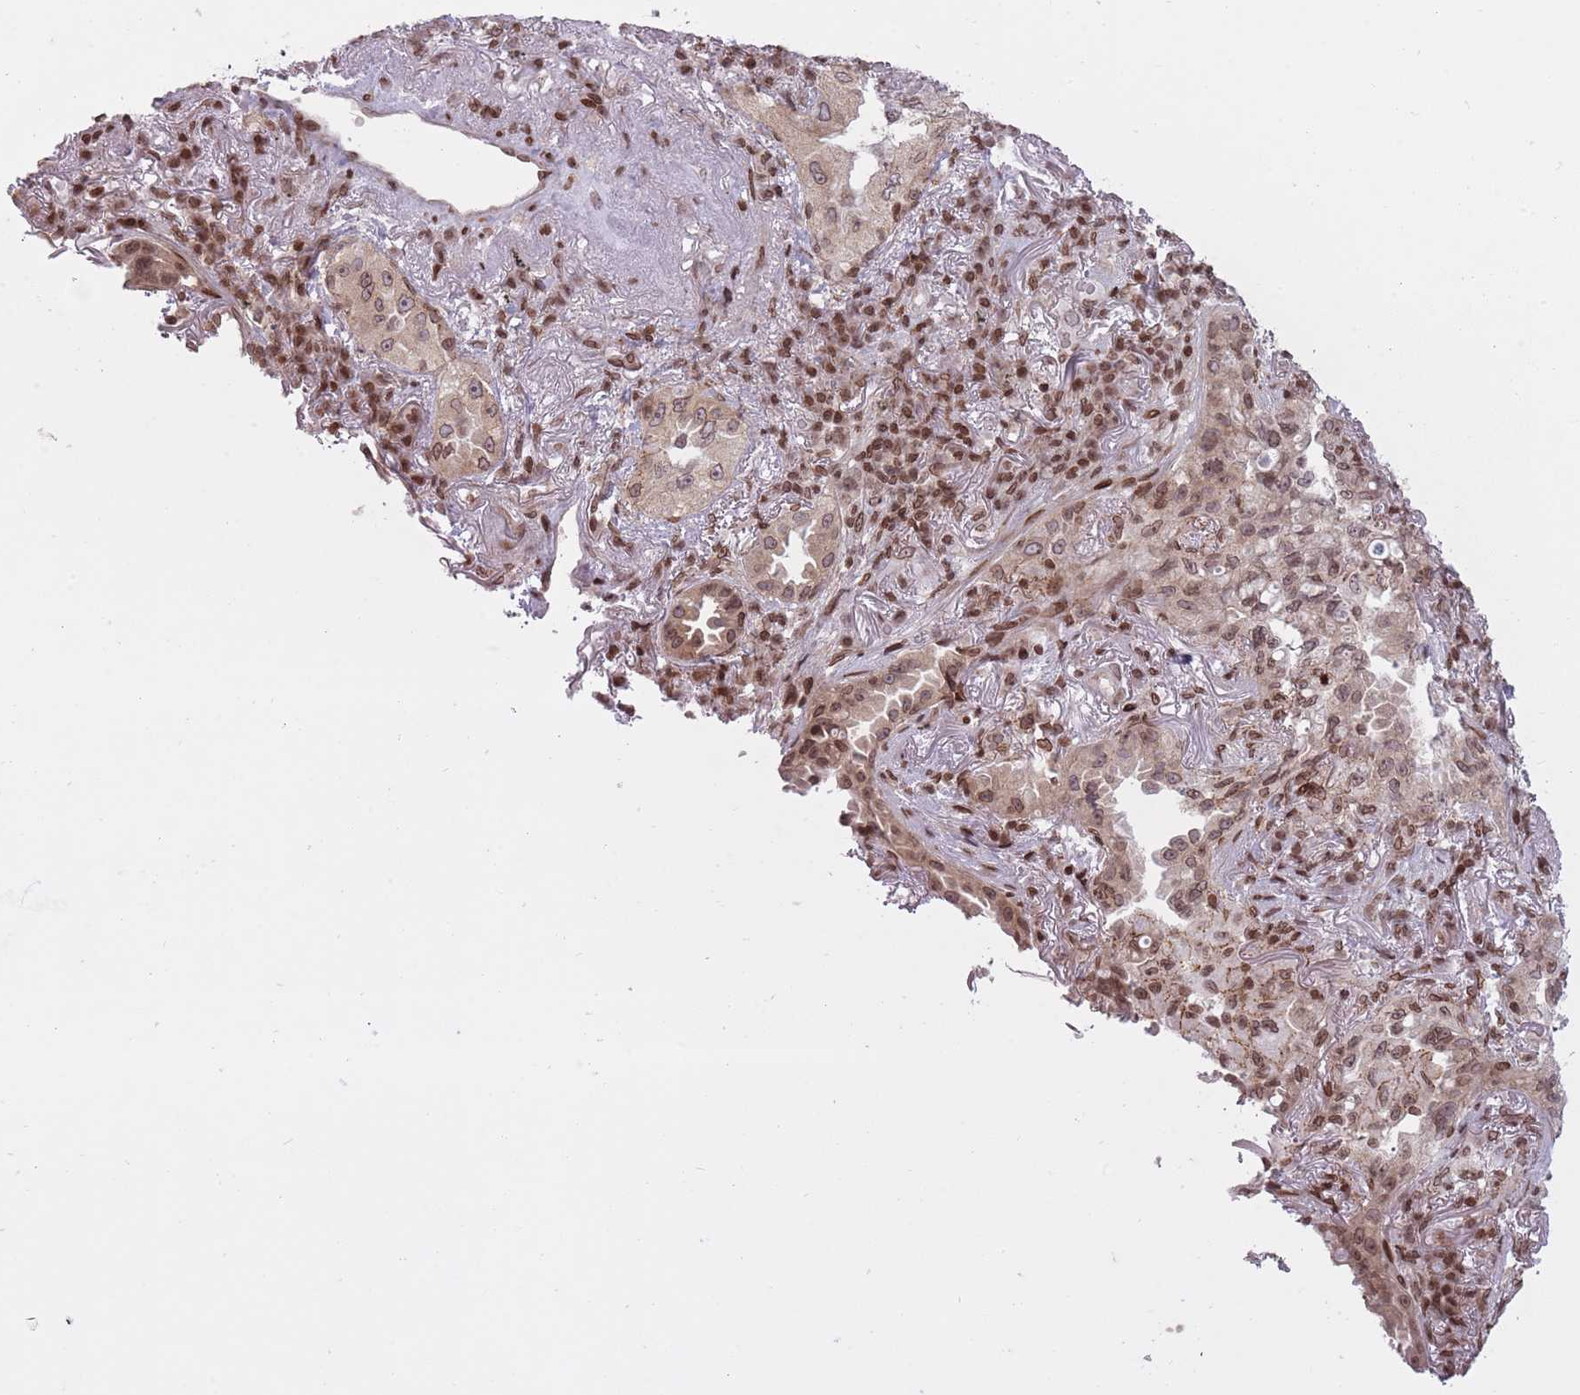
{"staining": {"intensity": "moderate", "quantity": ">75%", "location": "cytoplasmic/membranous,nuclear"}, "tissue": "lung cancer", "cell_type": "Tumor cells", "image_type": "cancer", "snomed": [{"axis": "morphology", "description": "Adenocarcinoma, NOS"}, {"axis": "topography", "description": "Lung"}], "caption": "This is a histology image of immunohistochemistry (IHC) staining of lung cancer, which shows moderate staining in the cytoplasmic/membranous and nuclear of tumor cells.", "gene": "TMC6", "patient": {"sex": "female", "age": 69}}